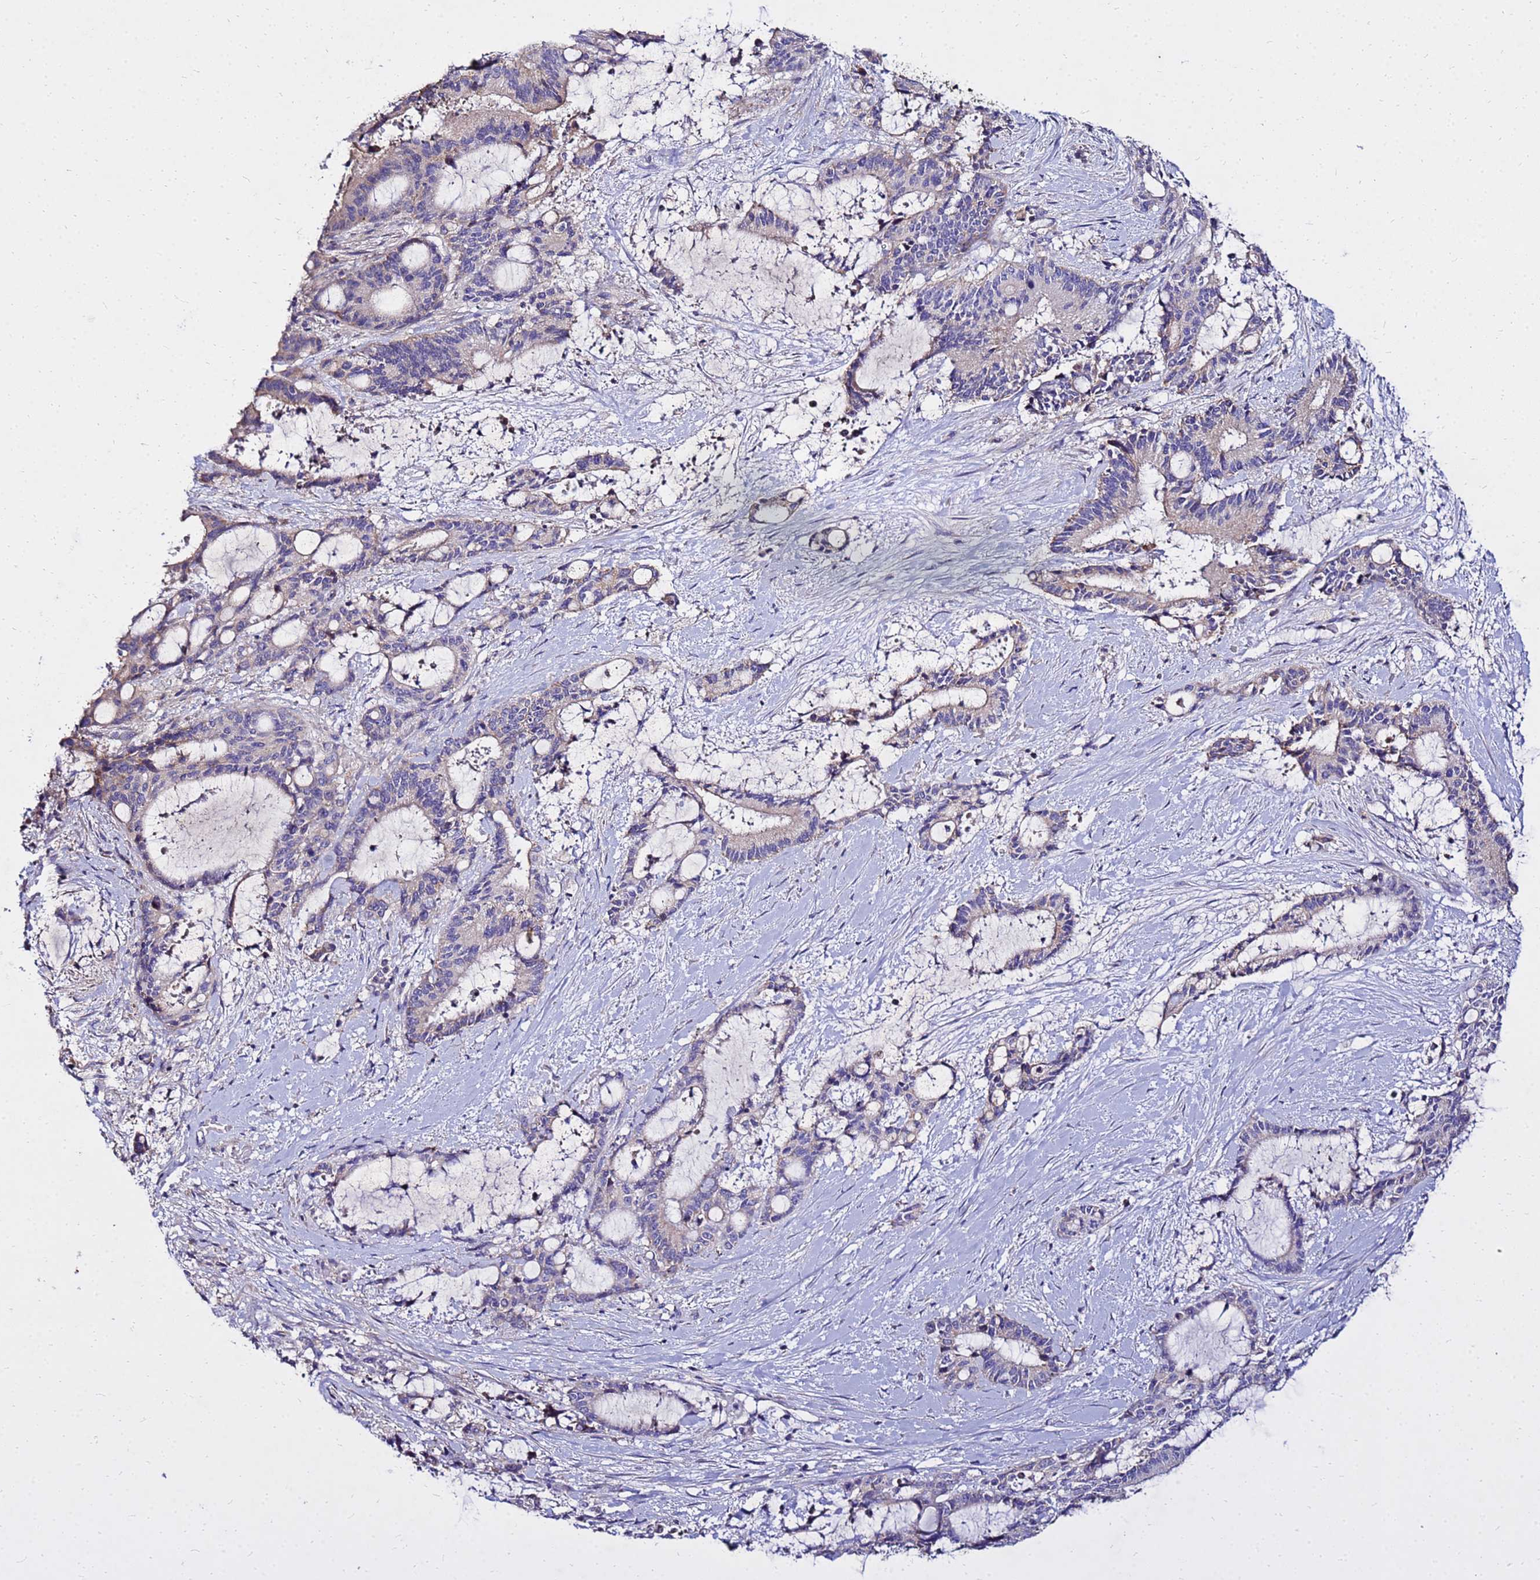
{"staining": {"intensity": "weak", "quantity": "<25%", "location": "cytoplasmic/membranous"}, "tissue": "liver cancer", "cell_type": "Tumor cells", "image_type": "cancer", "snomed": [{"axis": "morphology", "description": "Normal tissue, NOS"}, {"axis": "morphology", "description": "Cholangiocarcinoma"}, {"axis": "topography", "description": "Liver"}, {"axis": "topography", "description": "Peripheral nerve tissue"}], "caption": "An immunohistochemistry (IHC) micrograph of cholangiocarcinoma (liver) is shown. There is no staining in tumor cells of cholangiocarcinoma (liver).", "gene": "COX14", "patient": {"sex": "female", "age": 73}}